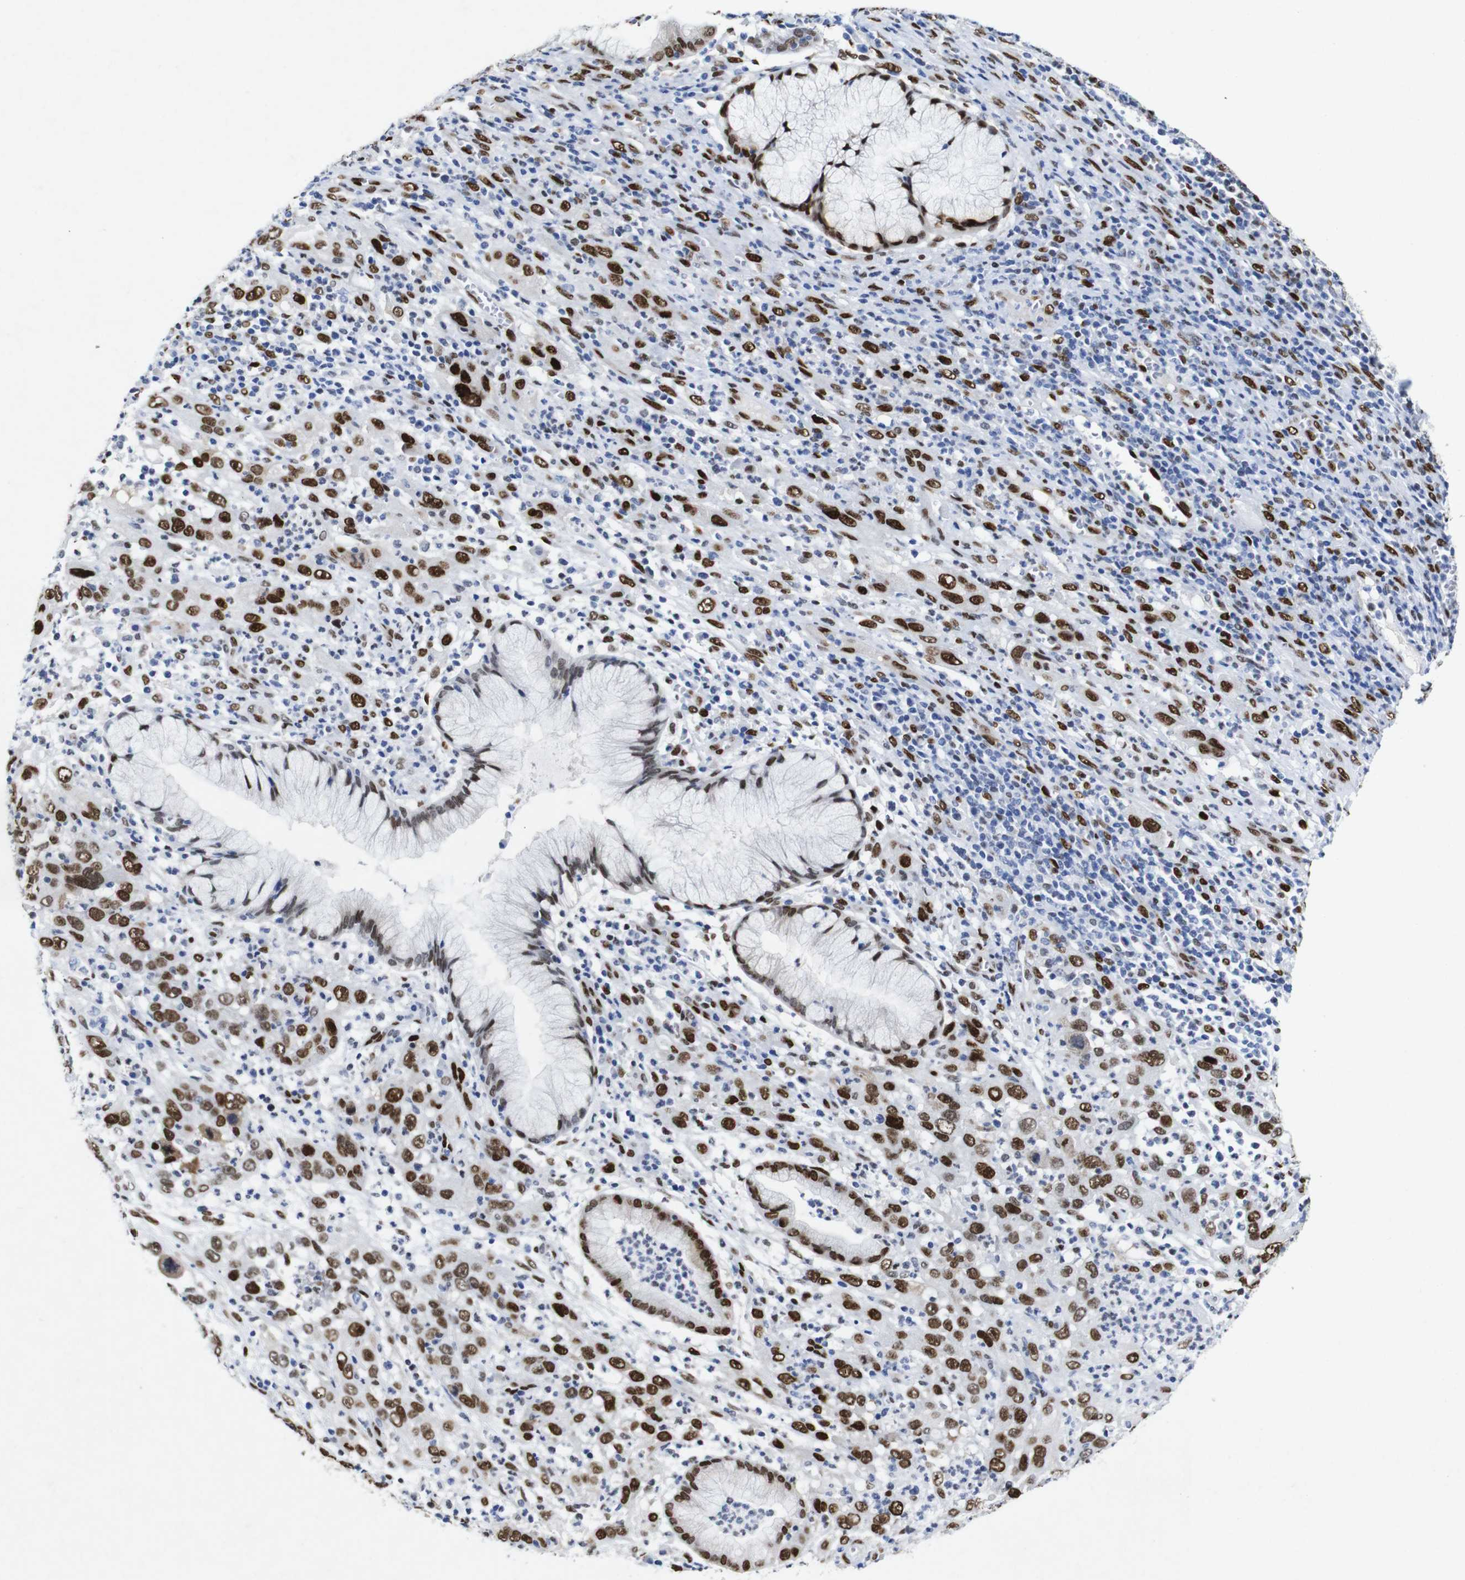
{"staining": {"intensity": "strong", "quantity": ">75%", "location": "nuclear"}, "tissue": "cervical cancer", "cell_type": "Tumor cells", "image_type": "cancer", "snomed": [{"axis": "morphology", "description": "Squamous cell carcinoma, NOS"}, {"axis": "topography", "description": "Cervix"}], "caption": "This photomicrograph exhibits immunohistochemistry staining of human squamous cell carcinoma (cervical), with high strong nuclear positivity in approximately >75% of tumor cells.", "gene": "FOSL2", "patient": {"sex": "female", "age": 32}}